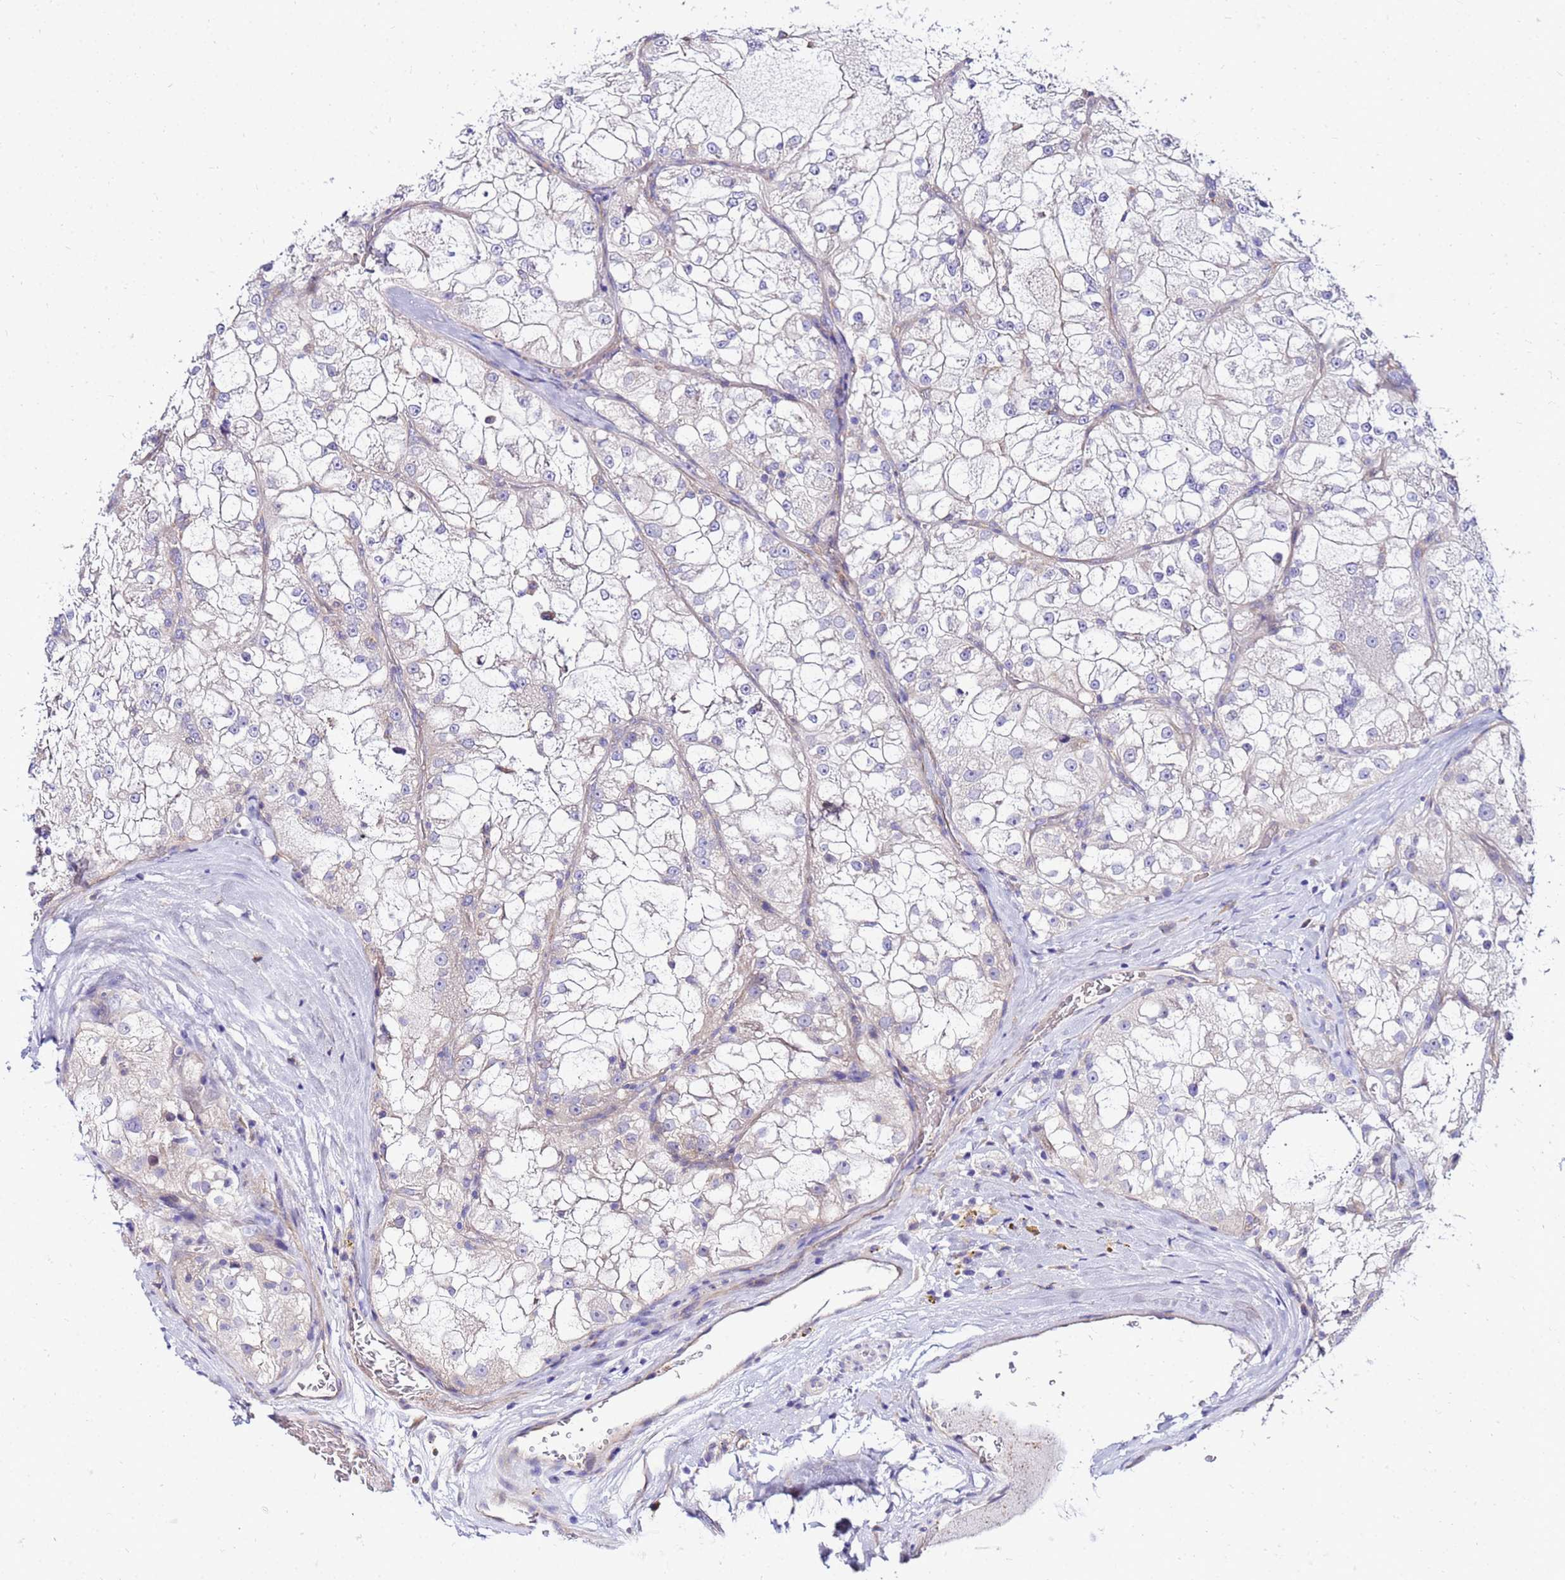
{"staining": {"intensity": "negative", "quantity": "none", "location": "none"}, "tissue": "renal cancer", "cell_type": "Tumor cells", "image_type": "cancer", "snomed": [{"axis": "morphology", "description": "Adenocarcinoma, NOS"}, {"axis": "topography", "description": "Kidney"}], "caption": "Immunohistochemistry photomicrograph of neoplastic tissue: human renal cancer (adenocarcinoma) stained with DAB exhibits no significant protein positivity in tumor cells. (Brightfield microscopy of DAB (3,3'-diaminobenzidine) immunohistochemistry at high magnification).", "gene": "HERC5", "patient": {"sex": "female", "age": 72}}